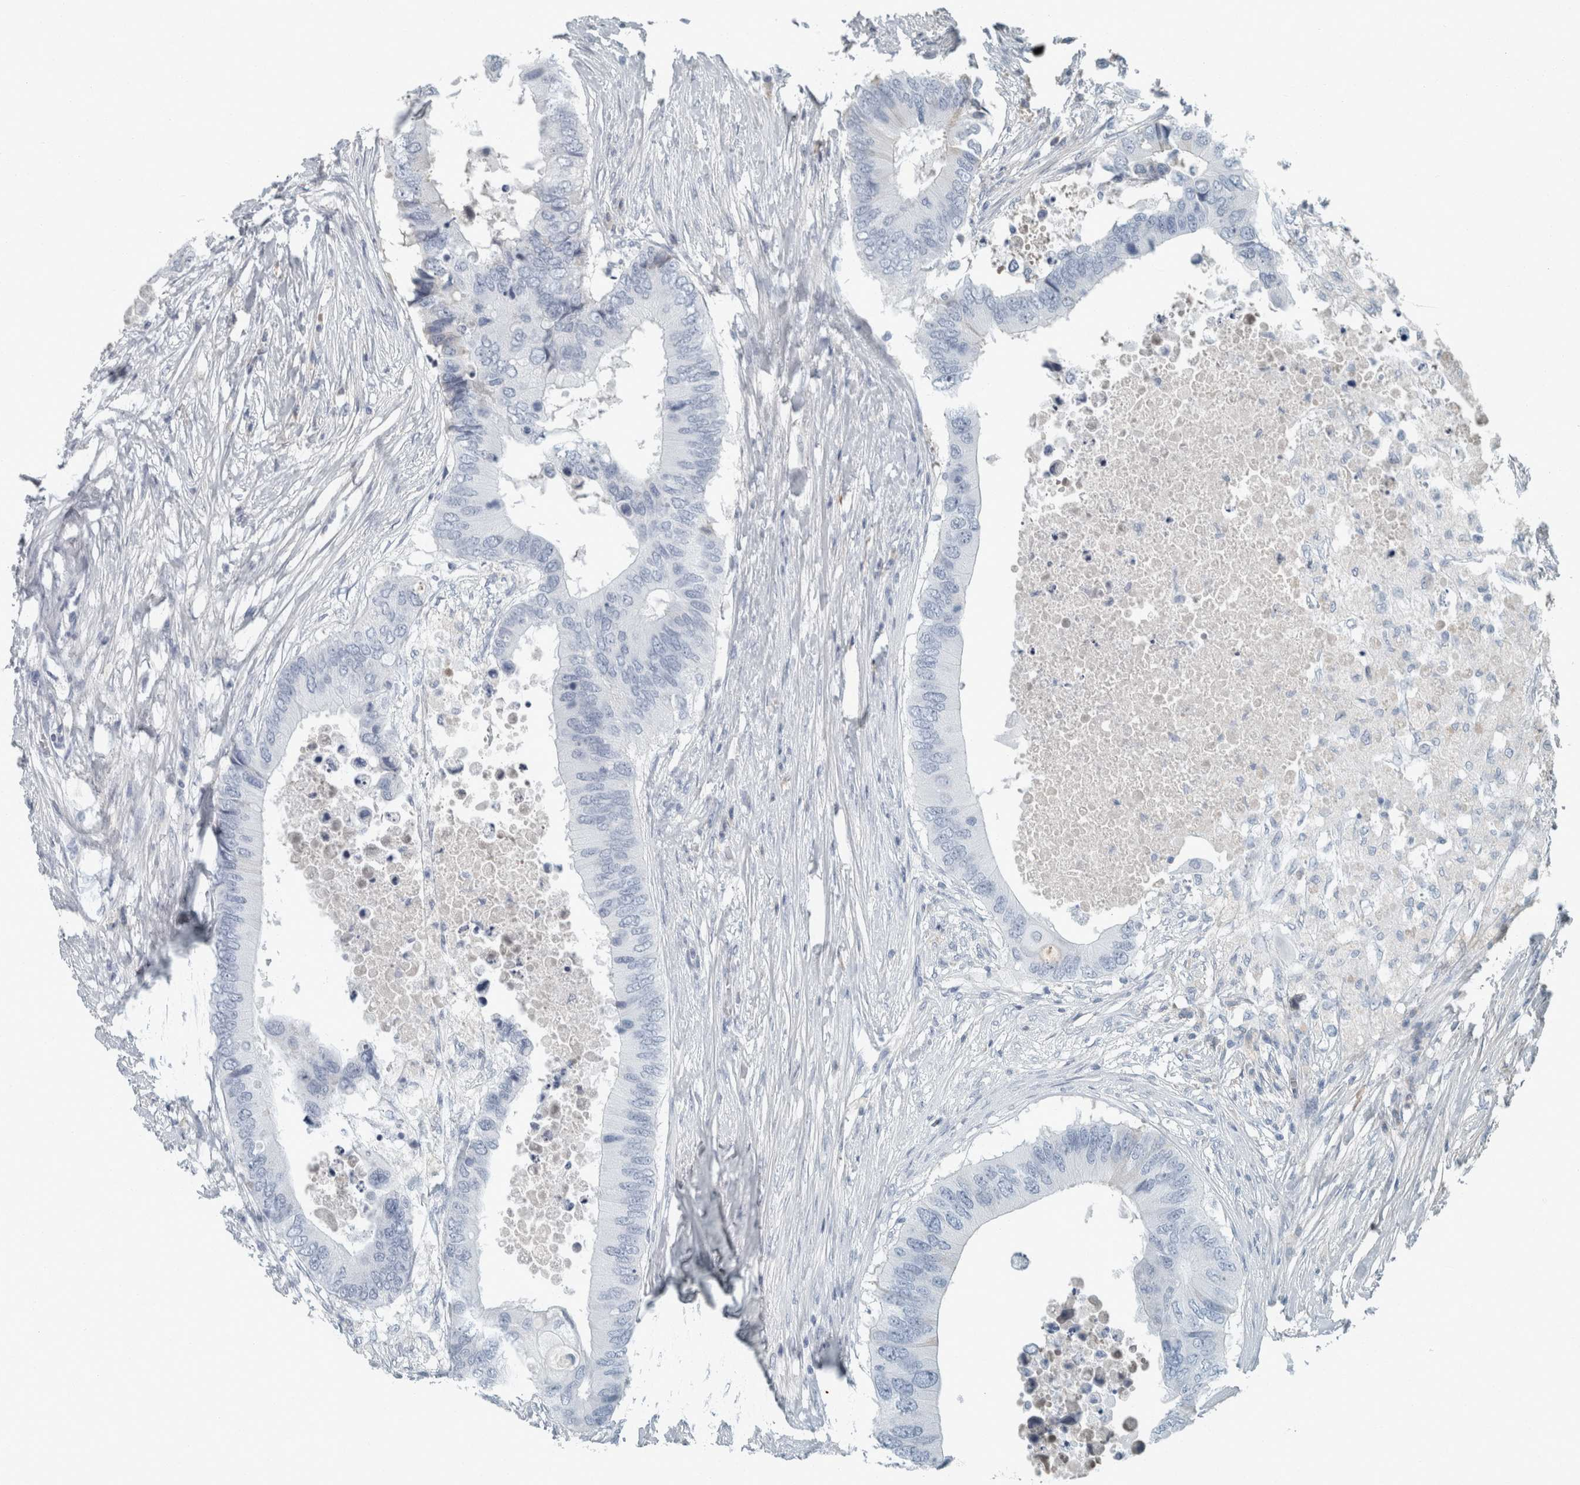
{"staining": {"intensity": "negative", "quantity": "none", "location": "none"}, "tissue": "colorectal cancer", "cell_type": "Tumor cells", "image_type": "cancer", "snomed": [{"axis": "morphology", "description": "Adenocarcinoma, NOS"}, {"axis": "topography", "description": "Colon"}], "caption": "An IHC micrograph of adenocarcinoma (colorectal) is shown. There is no staining in tumor cells of adenocarcinoma (colorectal). (DAB (3,3'-diaminobenzidine) immunohistochemistry (IHC) with hematoxylin counter stain).", "gene": "CHL1", "patient": {"sex": "male", "age": 71}}